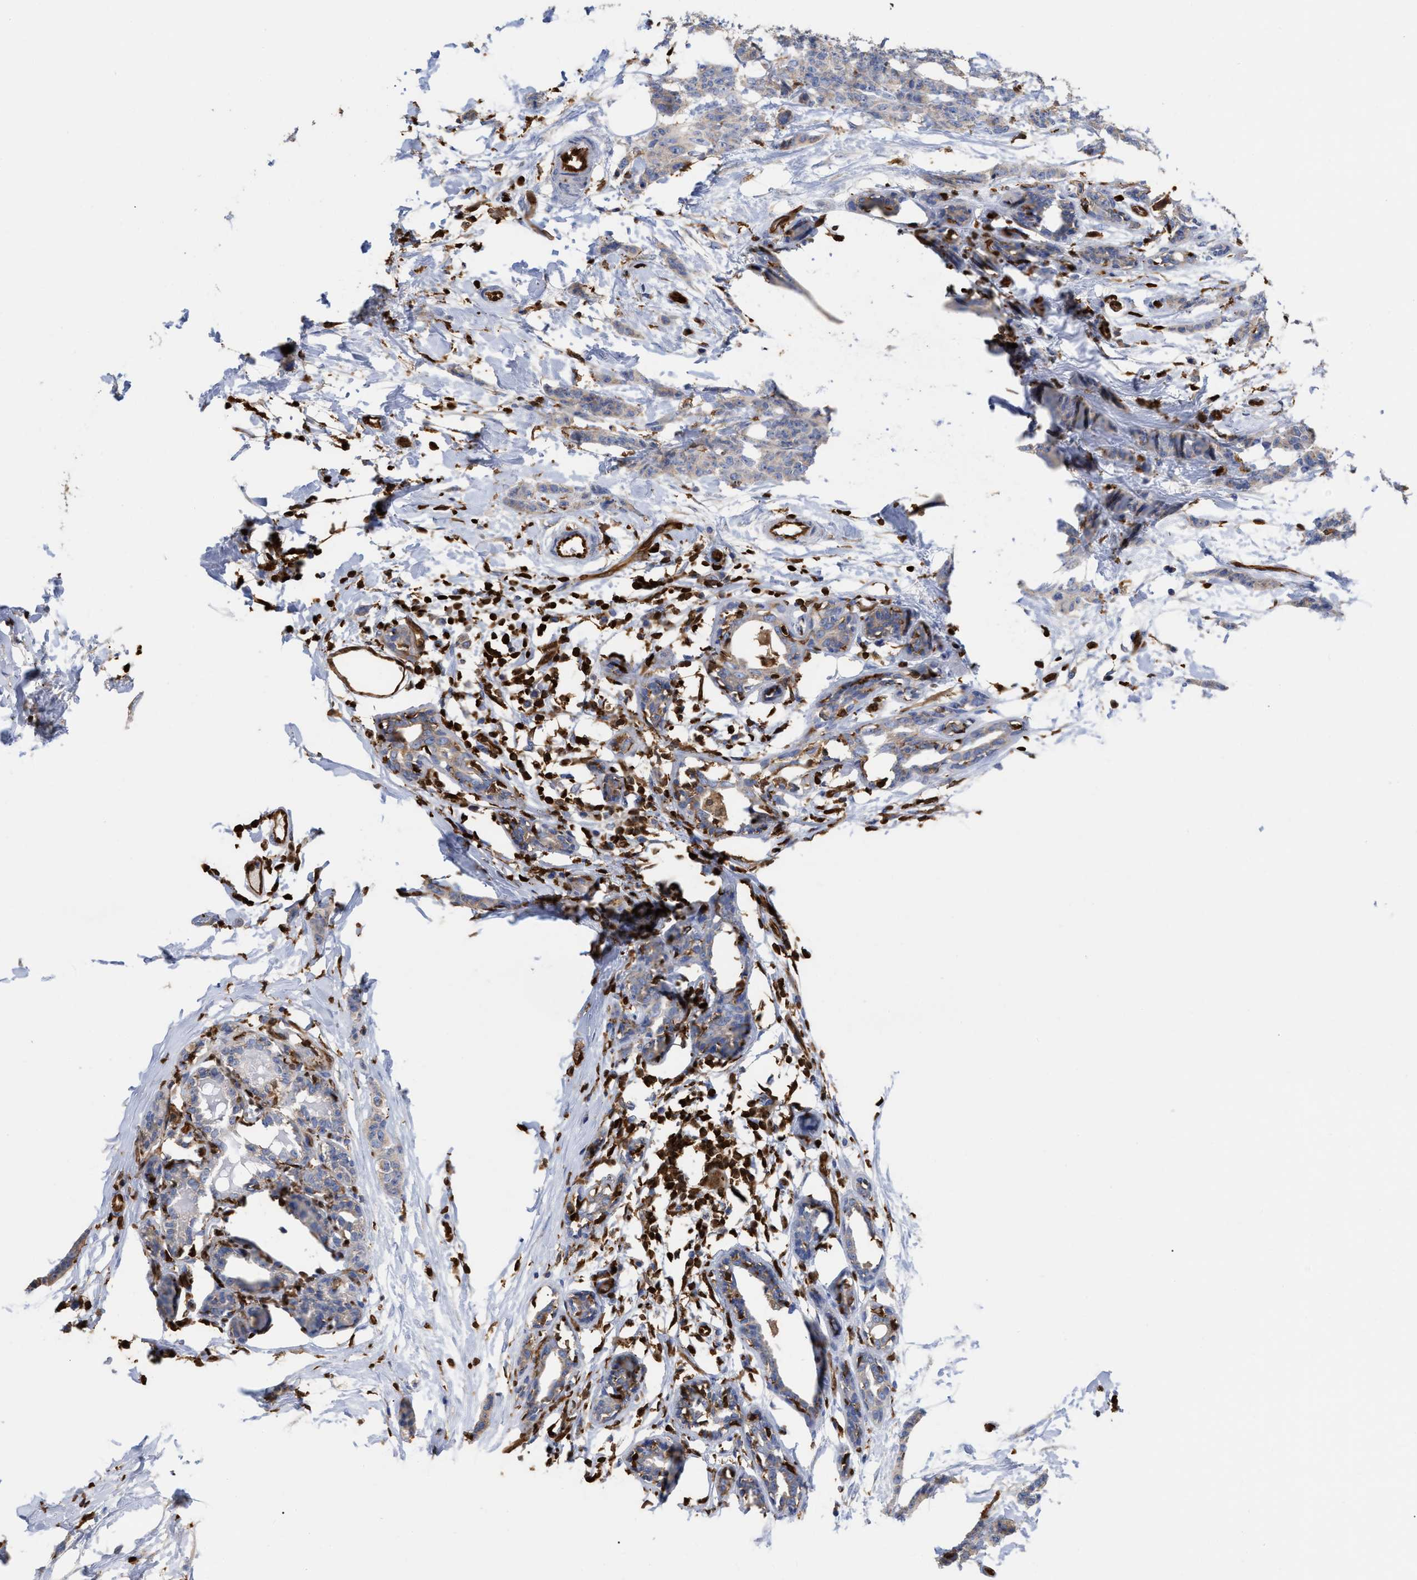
{"staining": {"intensity": "weak", "quantity": ">75%", "location": "cytoplasmic/membranous"}, "tissue": "breast cancer", "cell_type": "Tumor cells", "image_type": "cancer", "snomed": [{"axis": "morphology", "description": "Normal tissue, NOS"}, {"axis": "morphology", "description": "Duct carcinoma"}, {"axis": "topography", "description": "Breast"}], "caption": "Weak cytoplasmic/membranous staining is identified in approximately >75% of tumor cells in breast cancer (invasive ductal carcinoma).", "gene": "GIMAP4", "patient": {"sex": "female", "age": 40}}